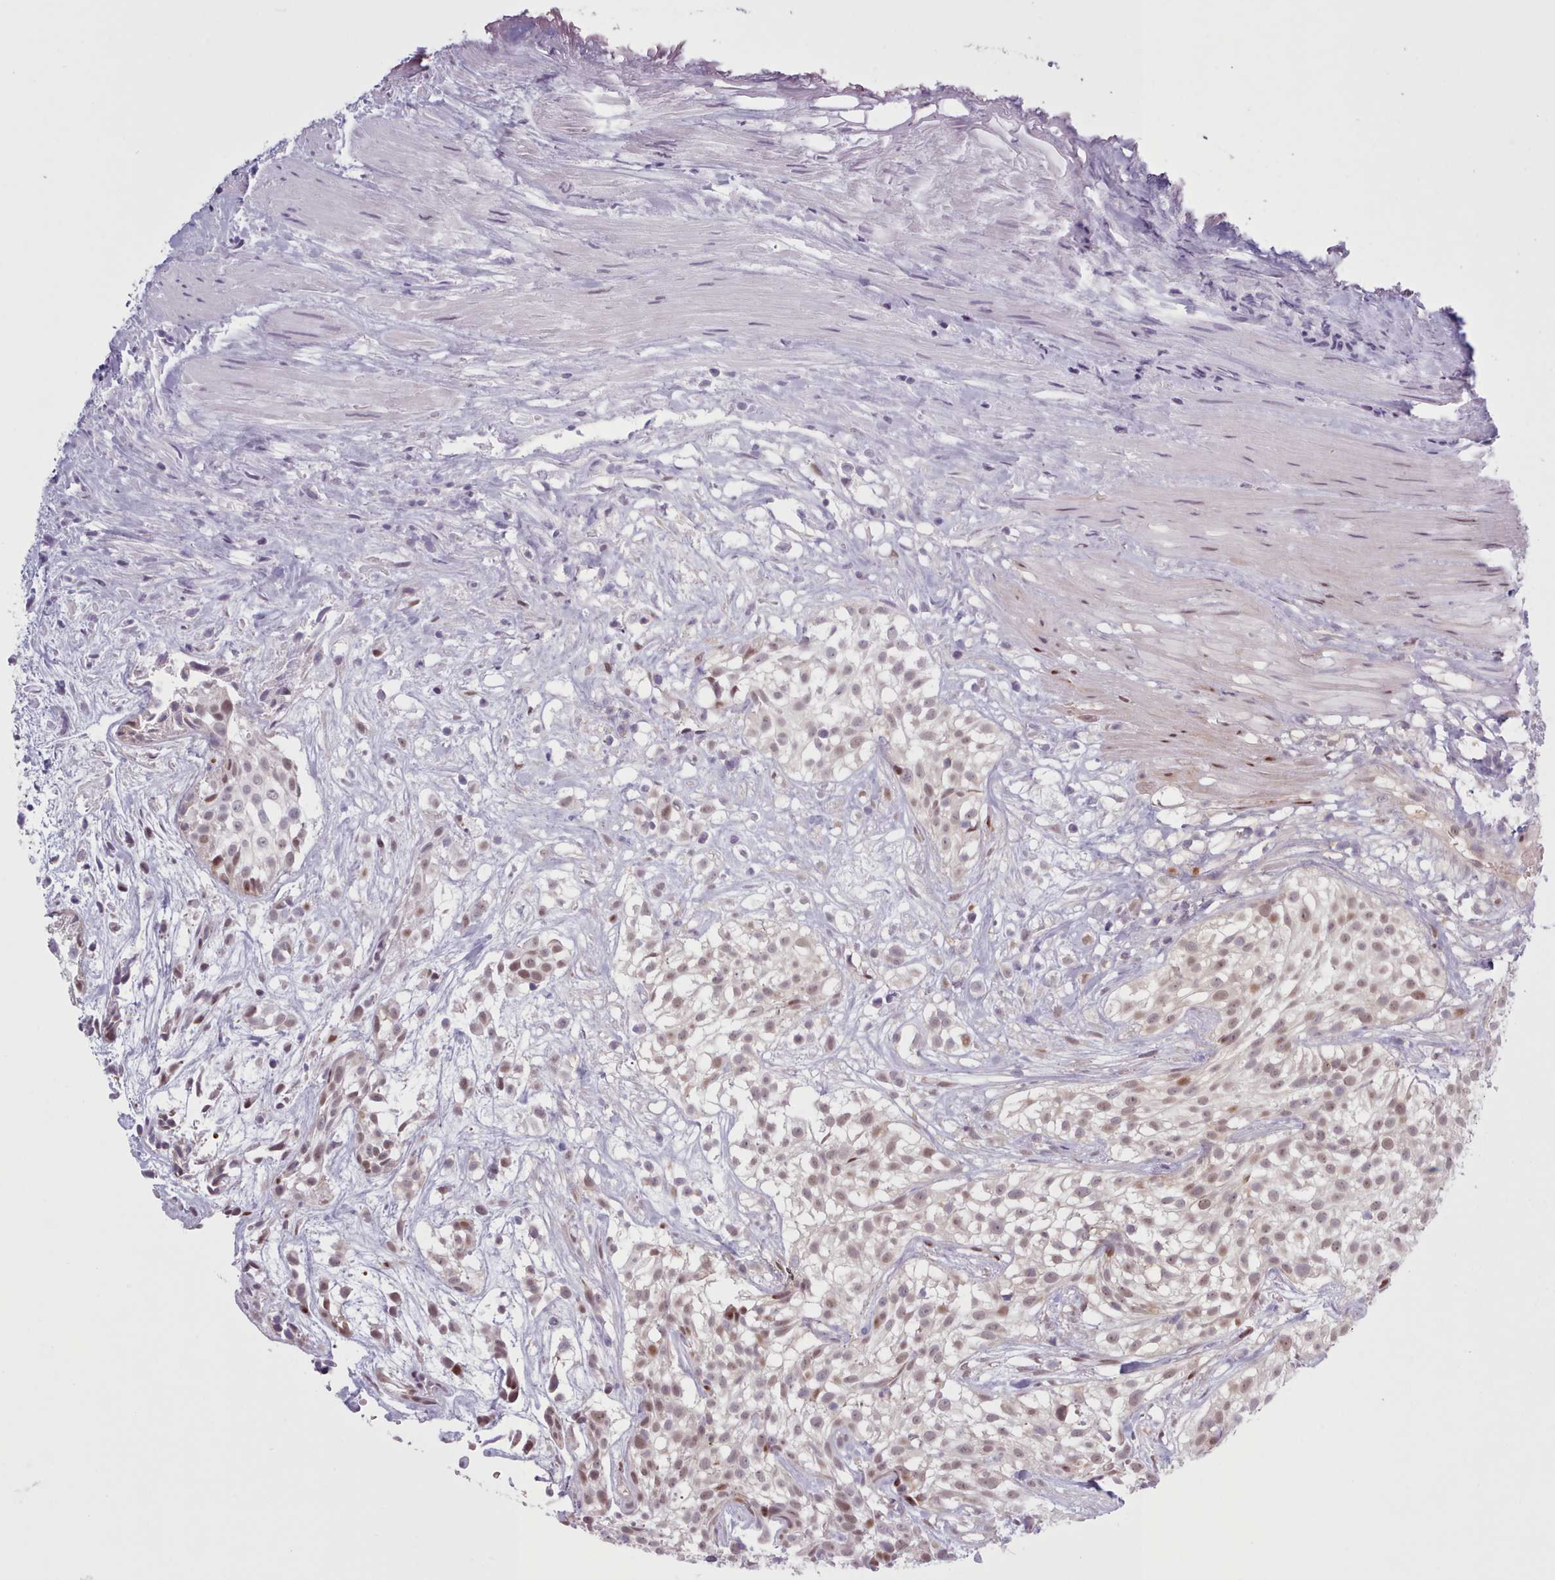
{"staining": {"intensity": "weak", "quantity": ">75%", "location": "nuclear"}, "tissue": "urothelial cancer", "cell_type": "Tumor cells", "image_type": "cancer", "snomed": [{"axis": "morphology", "description": "Urothelial carcinoma, High grade"}, {"axis": "topography", "description": "Urinary bladder"}], "caption": "IHC micrograph of neoplastic tissue: urothelial cancer stained using IHC exhibits low levels of weak protein expression localized specifically in the nuclear of tumor cells, appearing as a nuclear brown color.", "gene": "KBTBD7", "patient": {"sex": "male", "age": 56}}